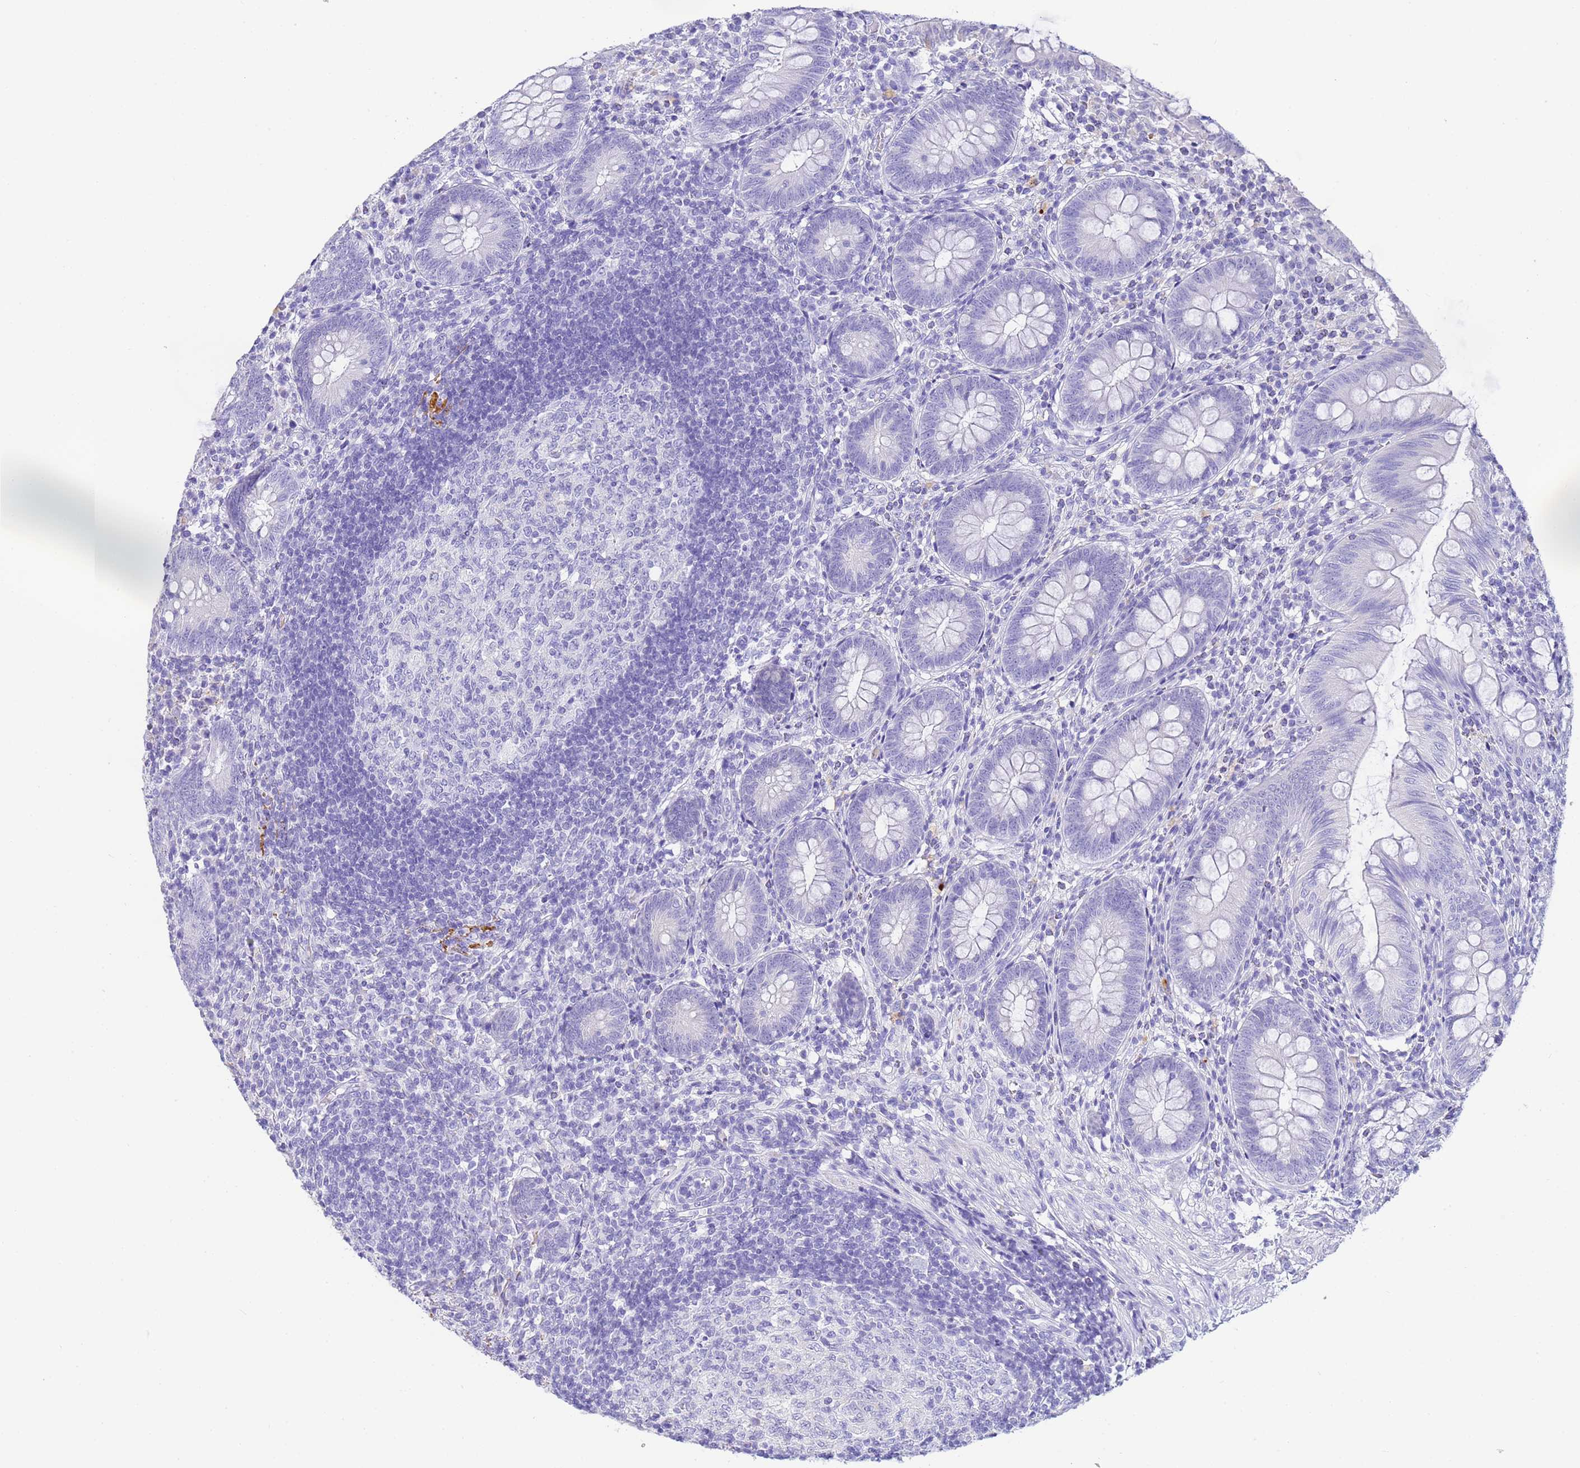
{"staining": {"intensity": "negative", "quantity": "none", "location": "none"}, "tissue": "appendix", "cell_type": "Glandular cells", "image_type": "normal", "snomed": [{"axis": "morphology", "description": "Normal tissue, NOS"}, {"axis": "topography", "description": "Appendix"}], "caption": "This is an IHC image of benign human appendix. There is no staining in glandular cells.", "gene": "CFHR1", "patient": {"sex": "male", "age": 14}}